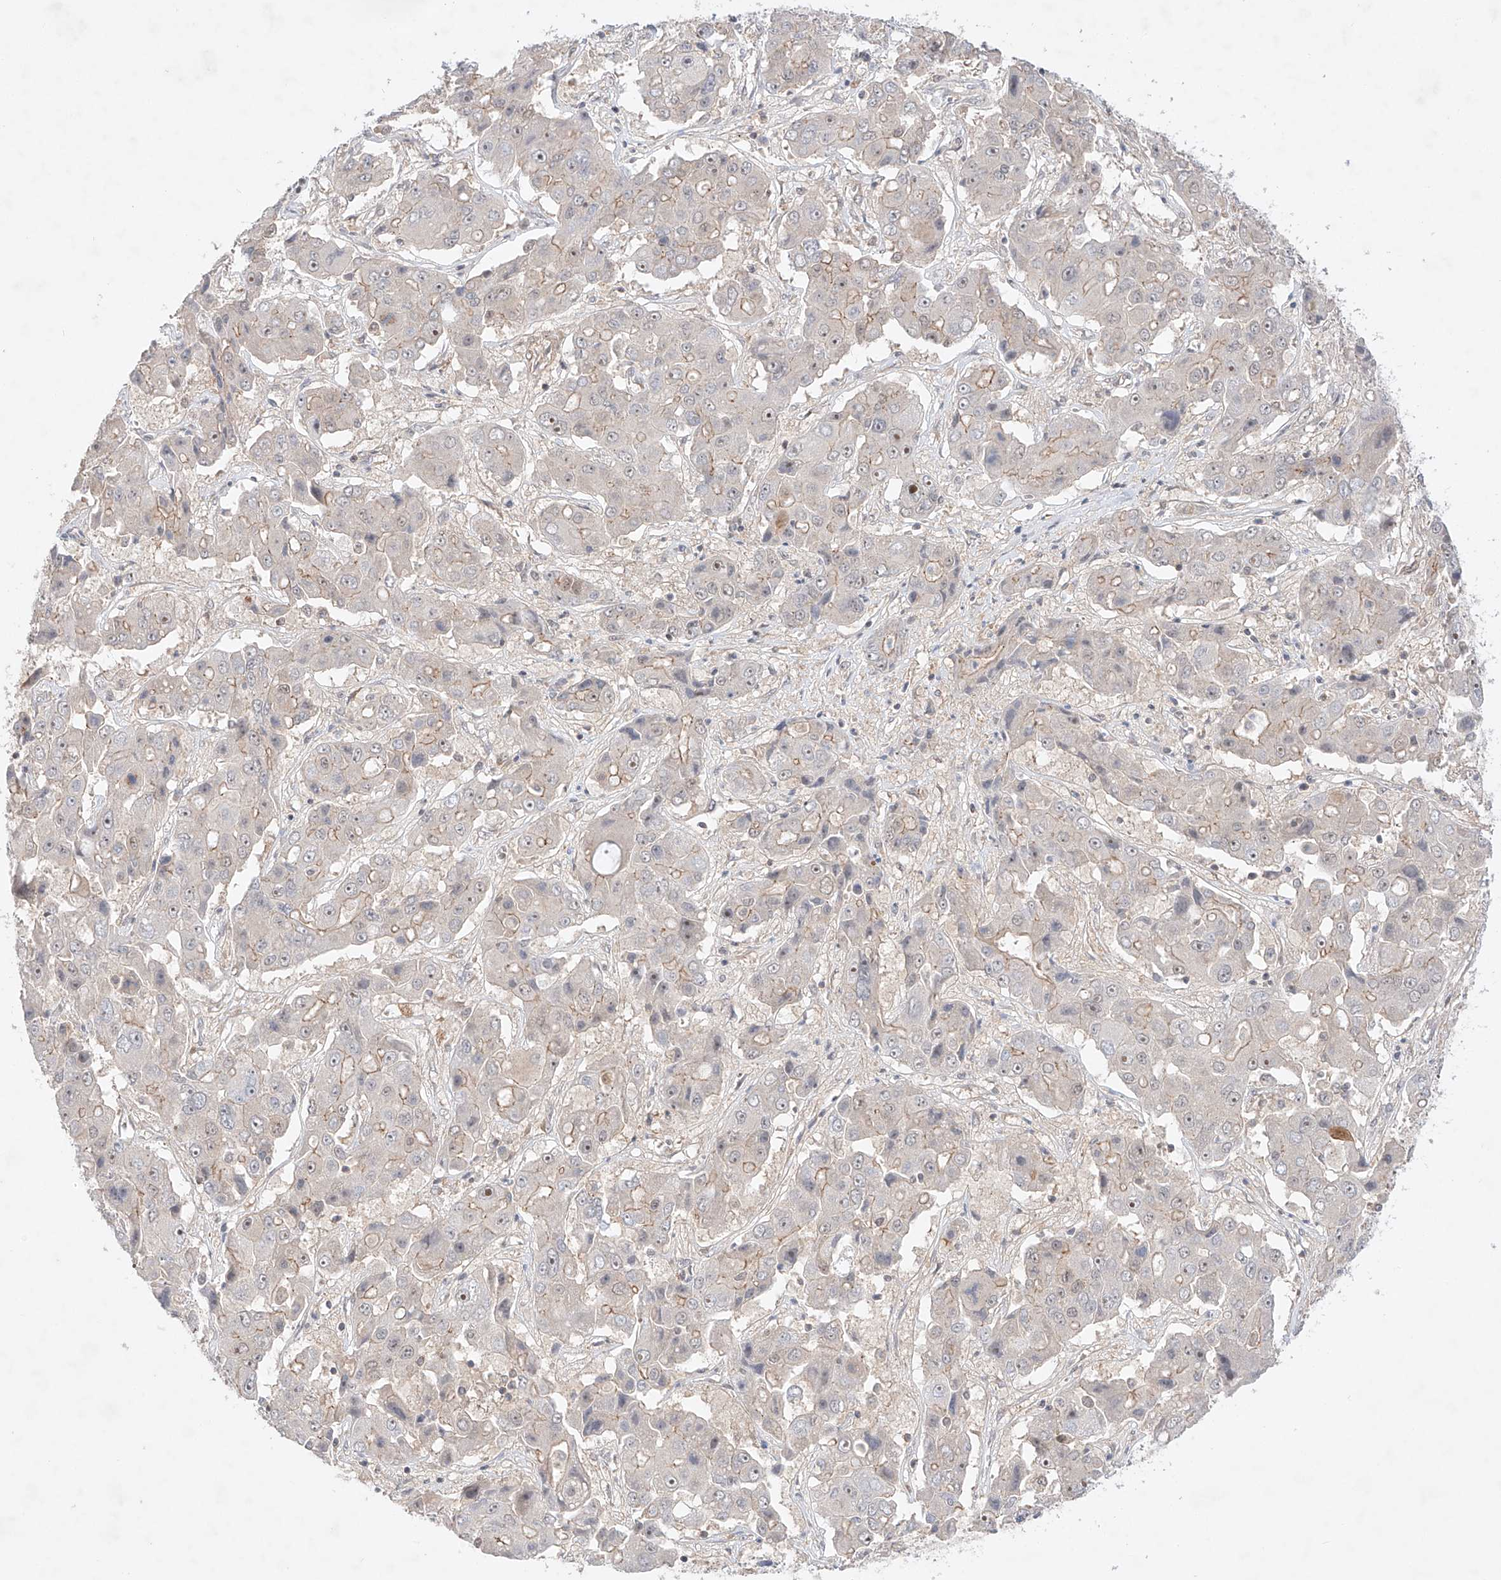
{"staining": {"intensity": "negative", "quantity": "none", "location": "none"}, "tissue": "liver cancer", "cell_type": "Tumor cells", "image_type": "cancer", "snomed": [{"axis": "morphology", "description": "Cholangiocarcinoma"}, {"axis": "topography", "description": "Liver"}], "caption": "This is an immunohistochemistry photomicrograph of human liver cancer (cholangiocarcinoma). There is no staining in tumor cells.", "gene": "TSR2", "patient": {"sex": "male", "age": 67}}